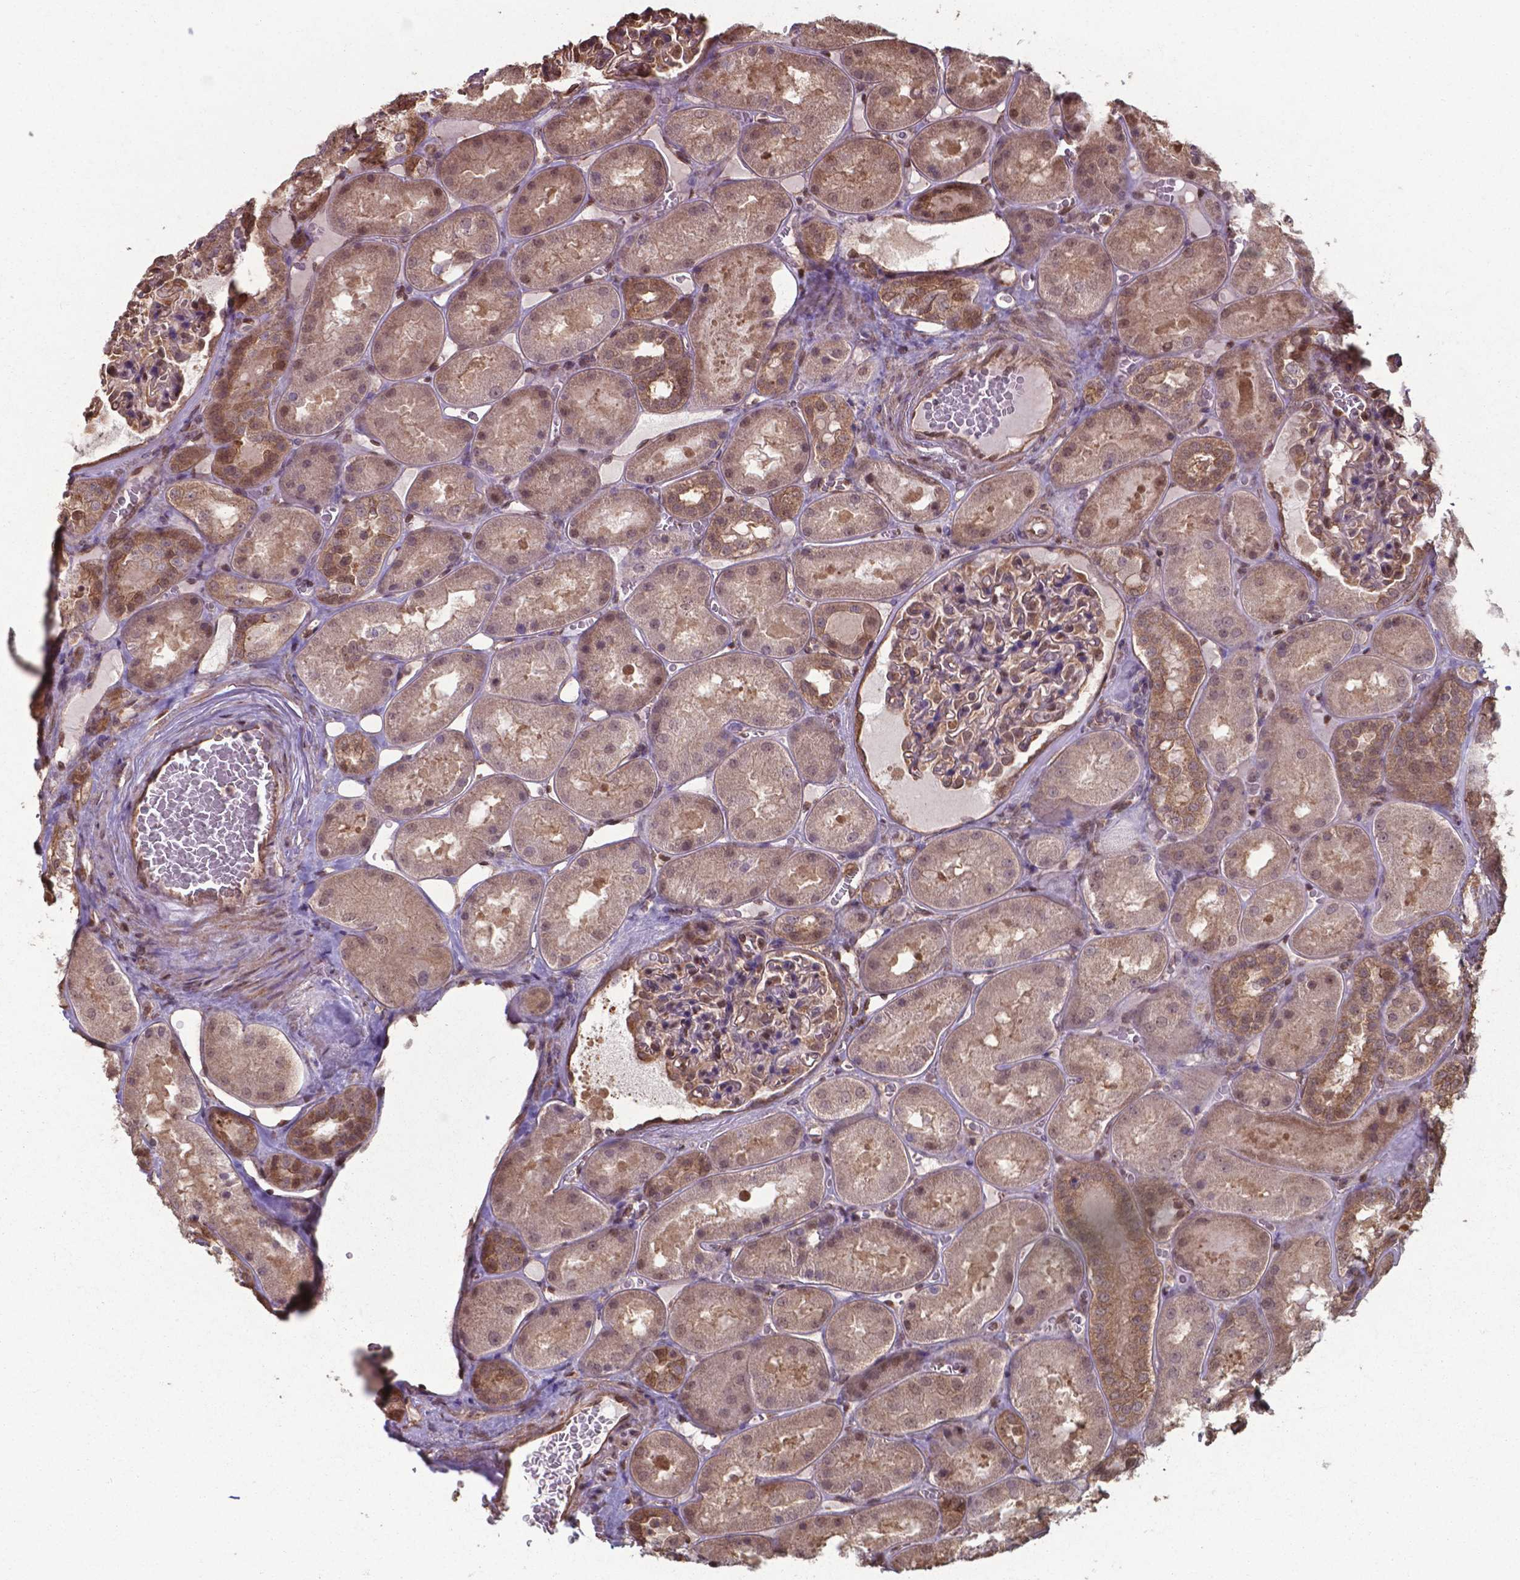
{"staining": {"intensity": "moderate", "quantity": "25%-75%", "location": "cytoplasmic/membranous,nuclear"}, "tissue": "kidney", "cell_type": "Cells in glomeruli", "image_type": "normal", "snomed": [{"axis": "morphology", "description": "Normal tissue, NOS"}, {"axis": "topography", "description": "Kidney"}], "caption": "The photomicrograph exhibits a brown stain indicating the presence of a protein in the cytoplasmic/membranous,nuclear of cells in glomeruli in kidney.", "gene": "CHP2", "patient": {"sex": "male", "age": 73}}